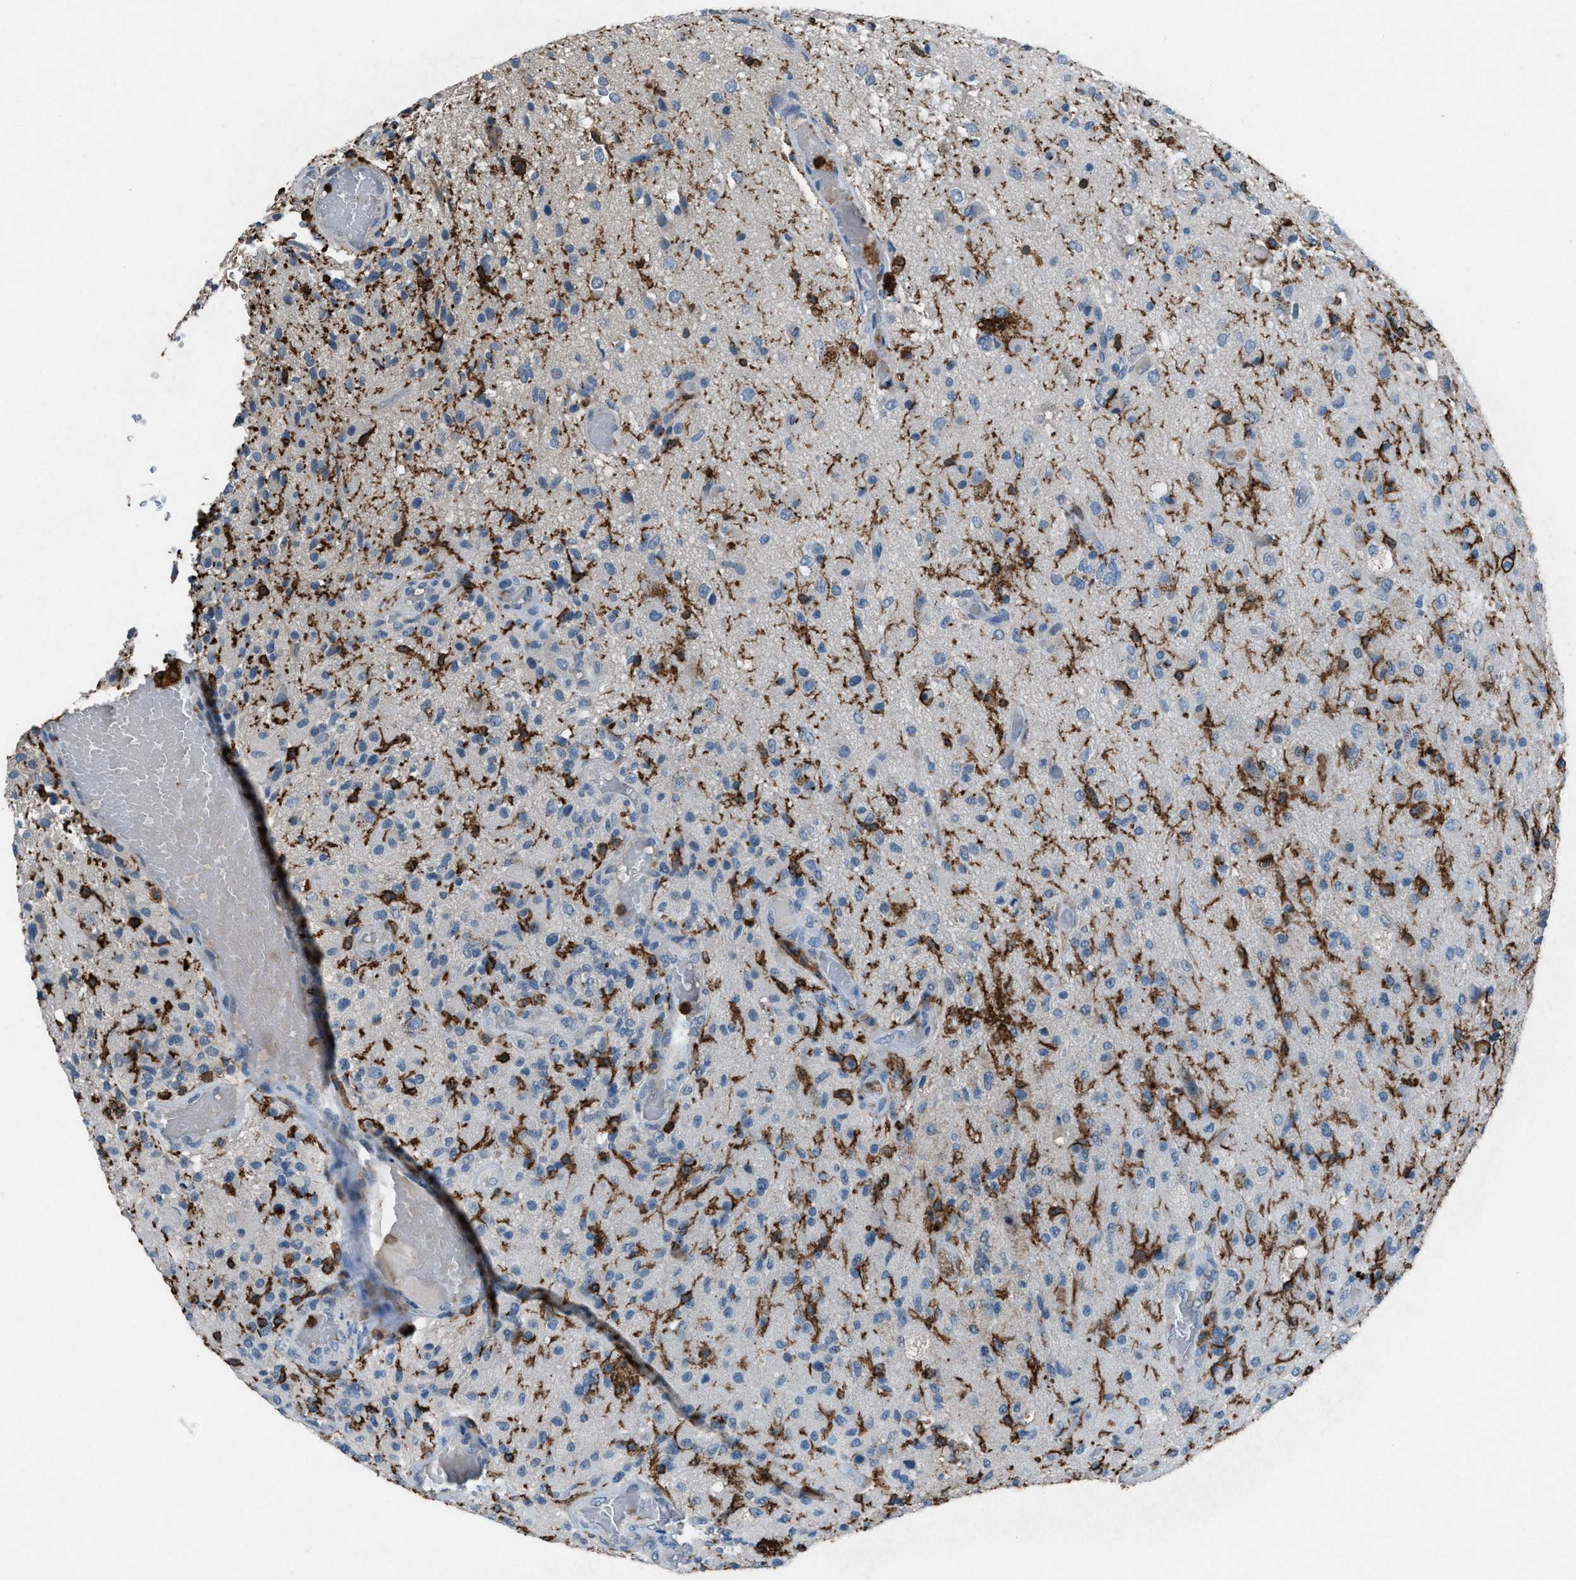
{"staining": {"intensity": "negative", "quantity": "none", "location": "none"}, "tissue": "glioma", "cell_type": "Tumor cells", "image_type": "cancer", "snomed": [{"axis": "morphology", "description": "Normal tissue, NOS"}, {"axis": "morphology", "description": "Glioma, malignant, High grade"}, {"axis": "topography", "description": "Cerebral cortex"}], "caption": "IHC micrograph of neoplastic tissue: malignant glioma (high-grade) stained with DAB reveals no significant protein expression in tumor cells.", "gene": "FCER1G", "patient": {"sex": "male", "age": 77}}